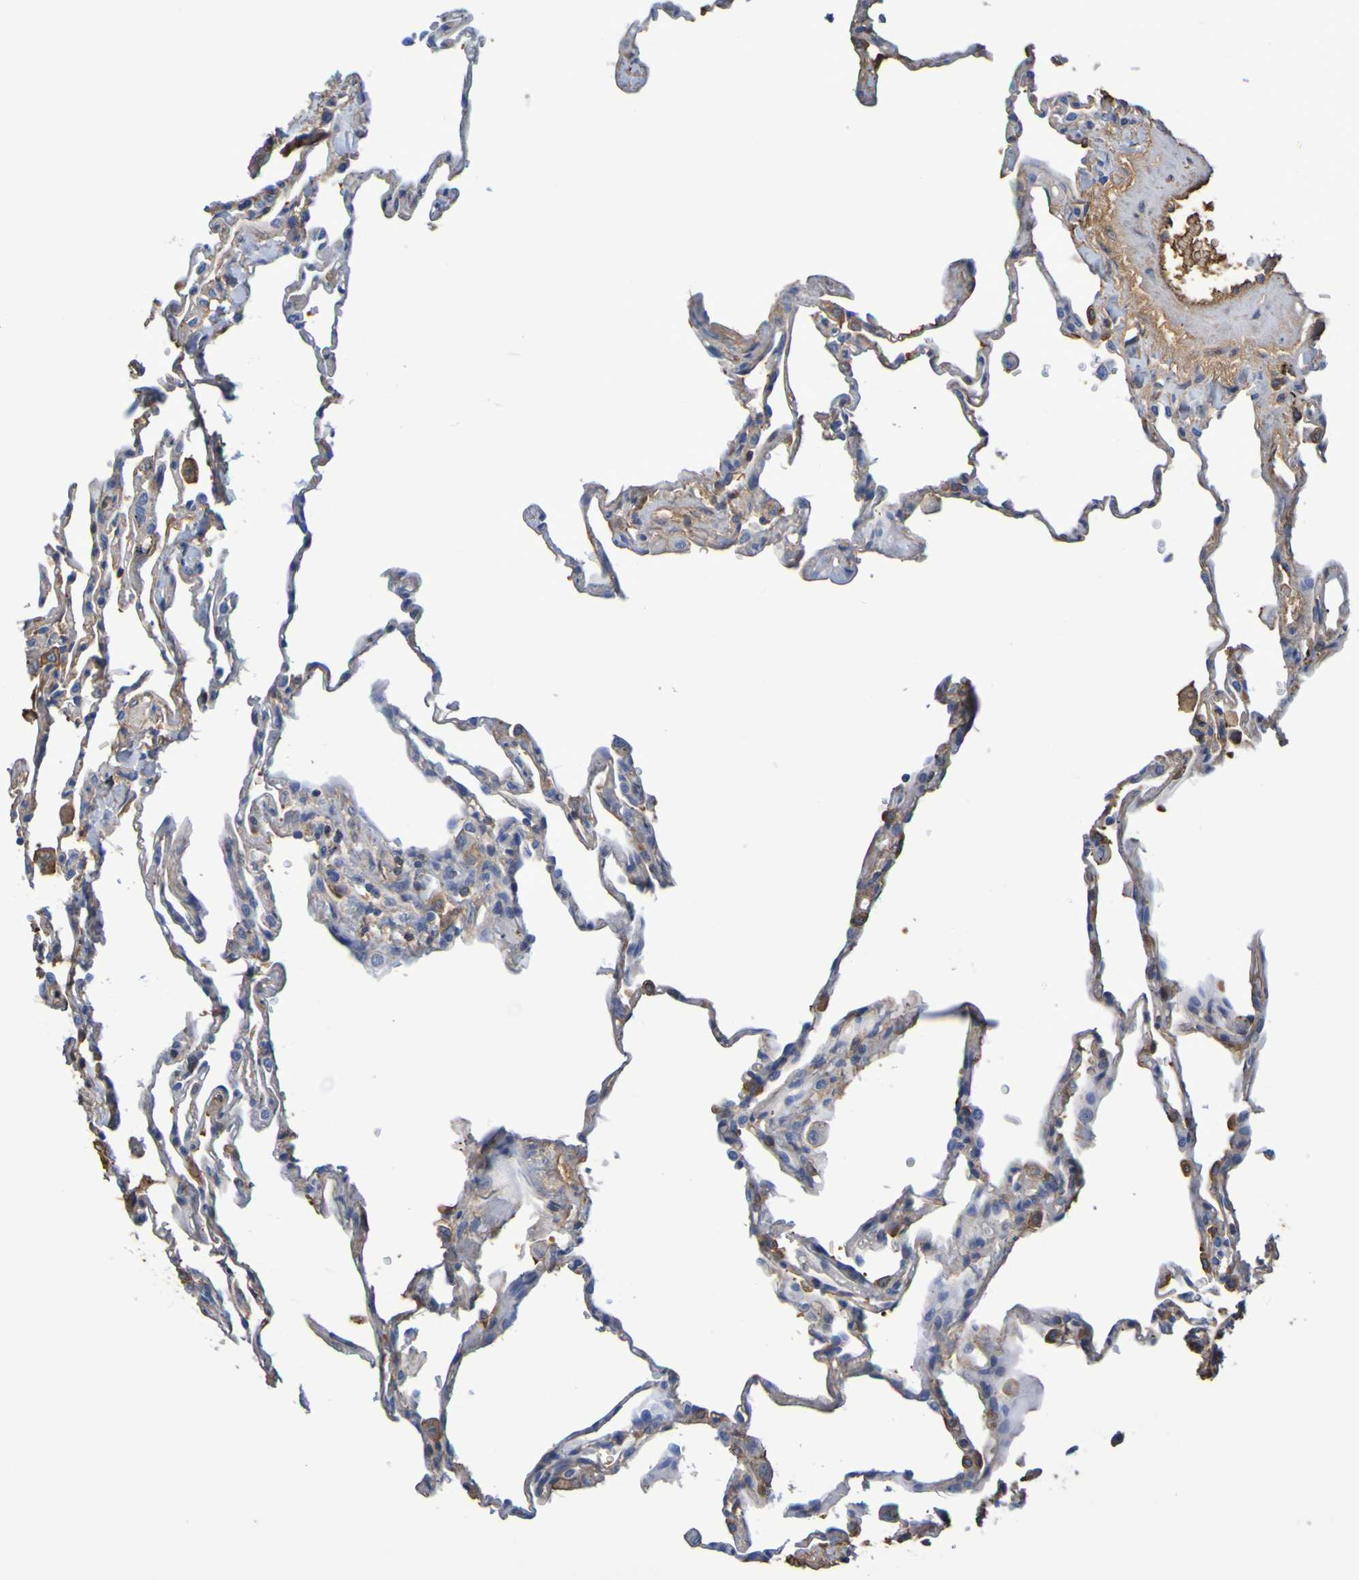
{"staining": {"intensity": "moderate", "quantity": "25%-75%", "location": "cytoplasmic/membranous"}, "tissue": "lung", "cell_type": "Alveolar cells", "image_type": "normal", "snomed": [{"axis": "morphology", "description": "Normal tissue, NOS"}, {"axis": "topography", "description": "Lung"}], "caption": "Moderate cytoplasmic/membranous expression is appreciated in about 25%-75% of alveolar cells in normal lung. The protein is stained brown, and the nuclei are stained in blue (DAB IHC with brightfield microscopy, high magnification).", "gene": "GAB3", "patient": {"sex": "male", "age": 59}}